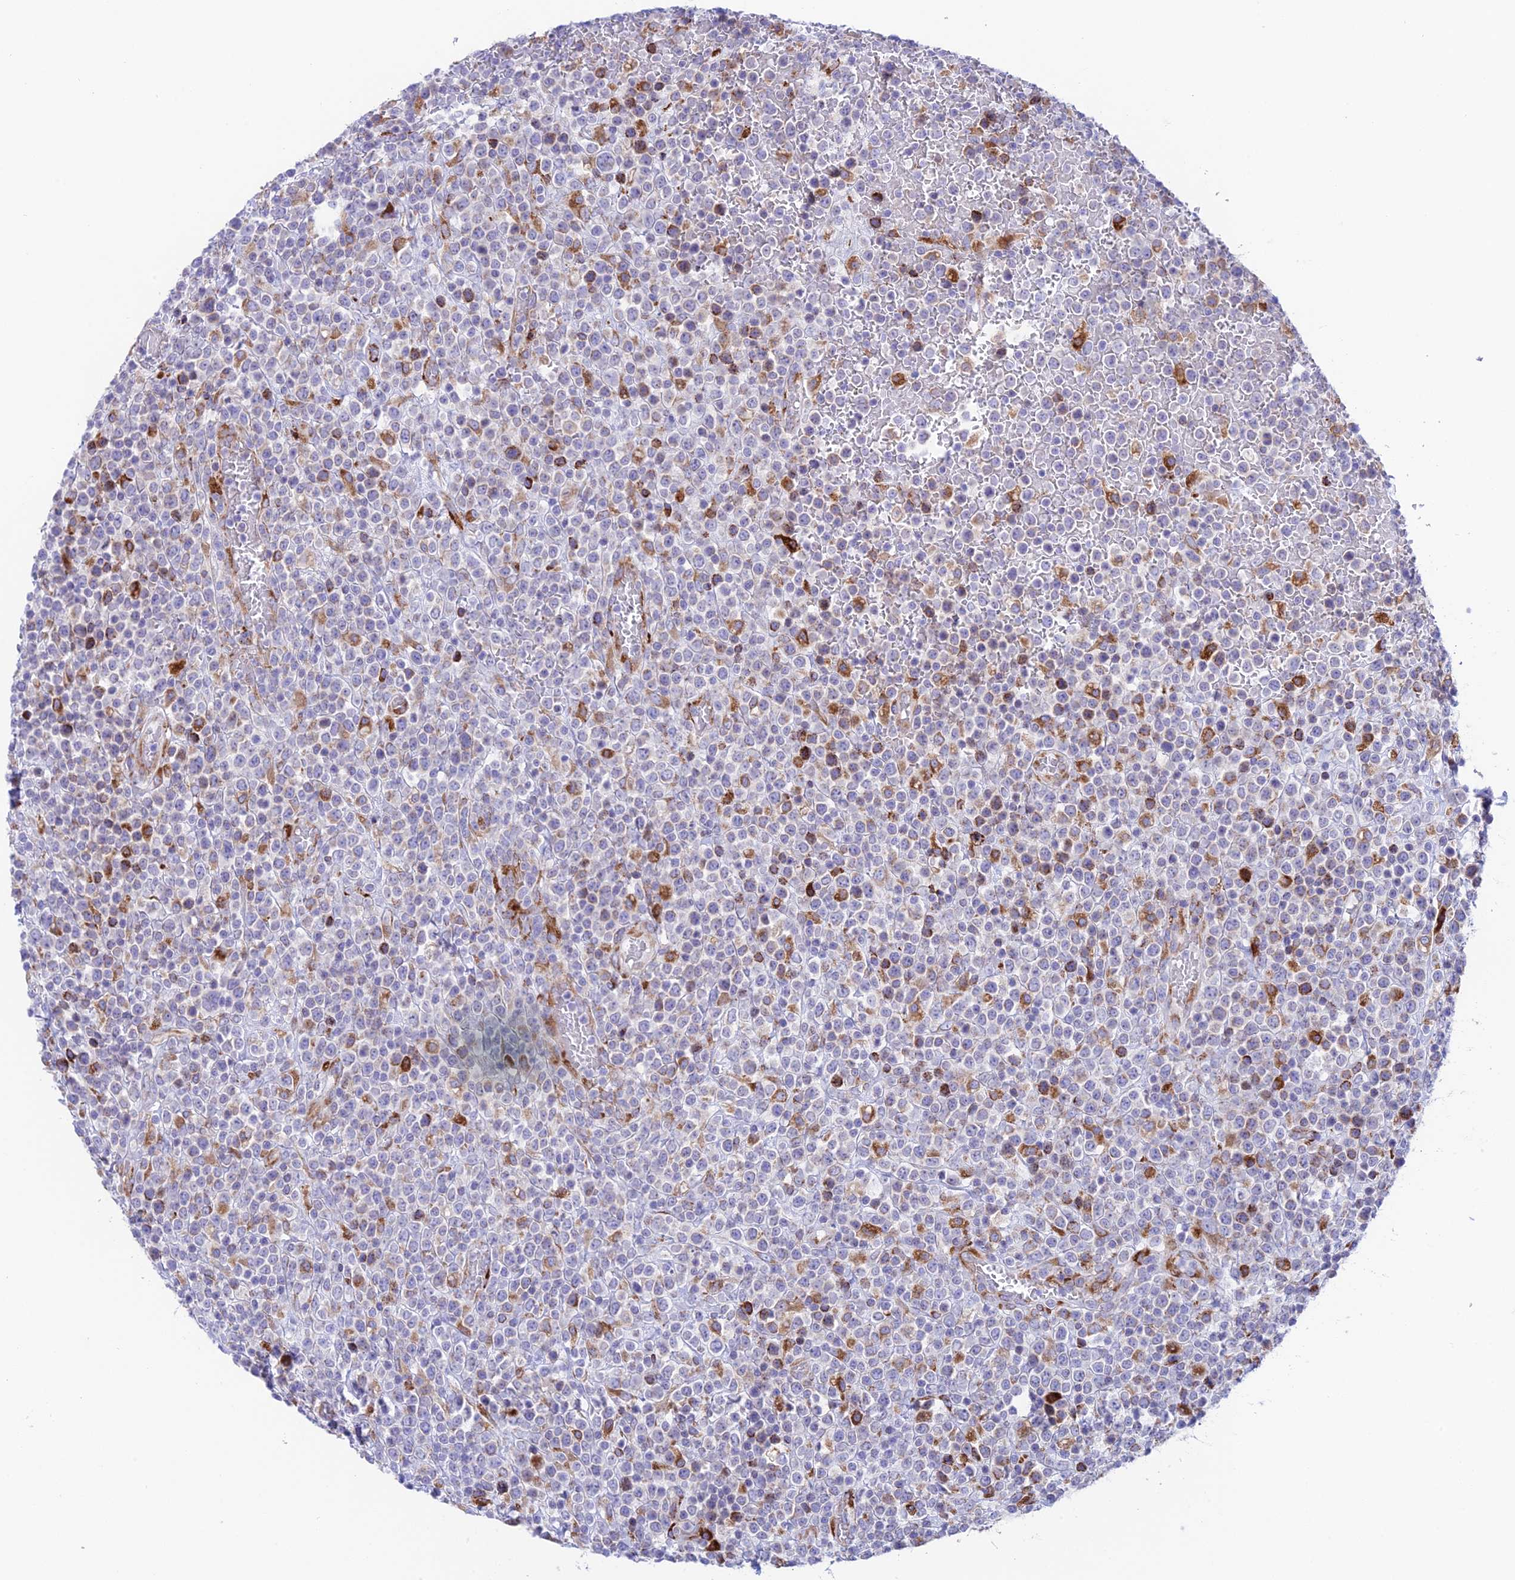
{"staining": {"intensity": "moderate", "quantity": "<25%", "location": "cytoplasmic/membranous"}, "tissue": "lymphoma", "cell_type": "Tumor cells", "image_type": "cancer", "snomed": [{"axis": "morphology", "description": "Malignant lymphoma, non-Hodgkin's type, High grade"}, {"axis": "topography", "description": "Colon"}], "caption": "Immunohistochemistry (DAB) staining of human high-grade malignant lymphoma, non-Hodgkin's type demonstrates moderate cytoplasmic/membranous protein expression in approximately <25% of tumor cells. Nuclei are stained in blue.", "gene": "TUBGCP6", "patient": {"sex": "female", "age": 53}}